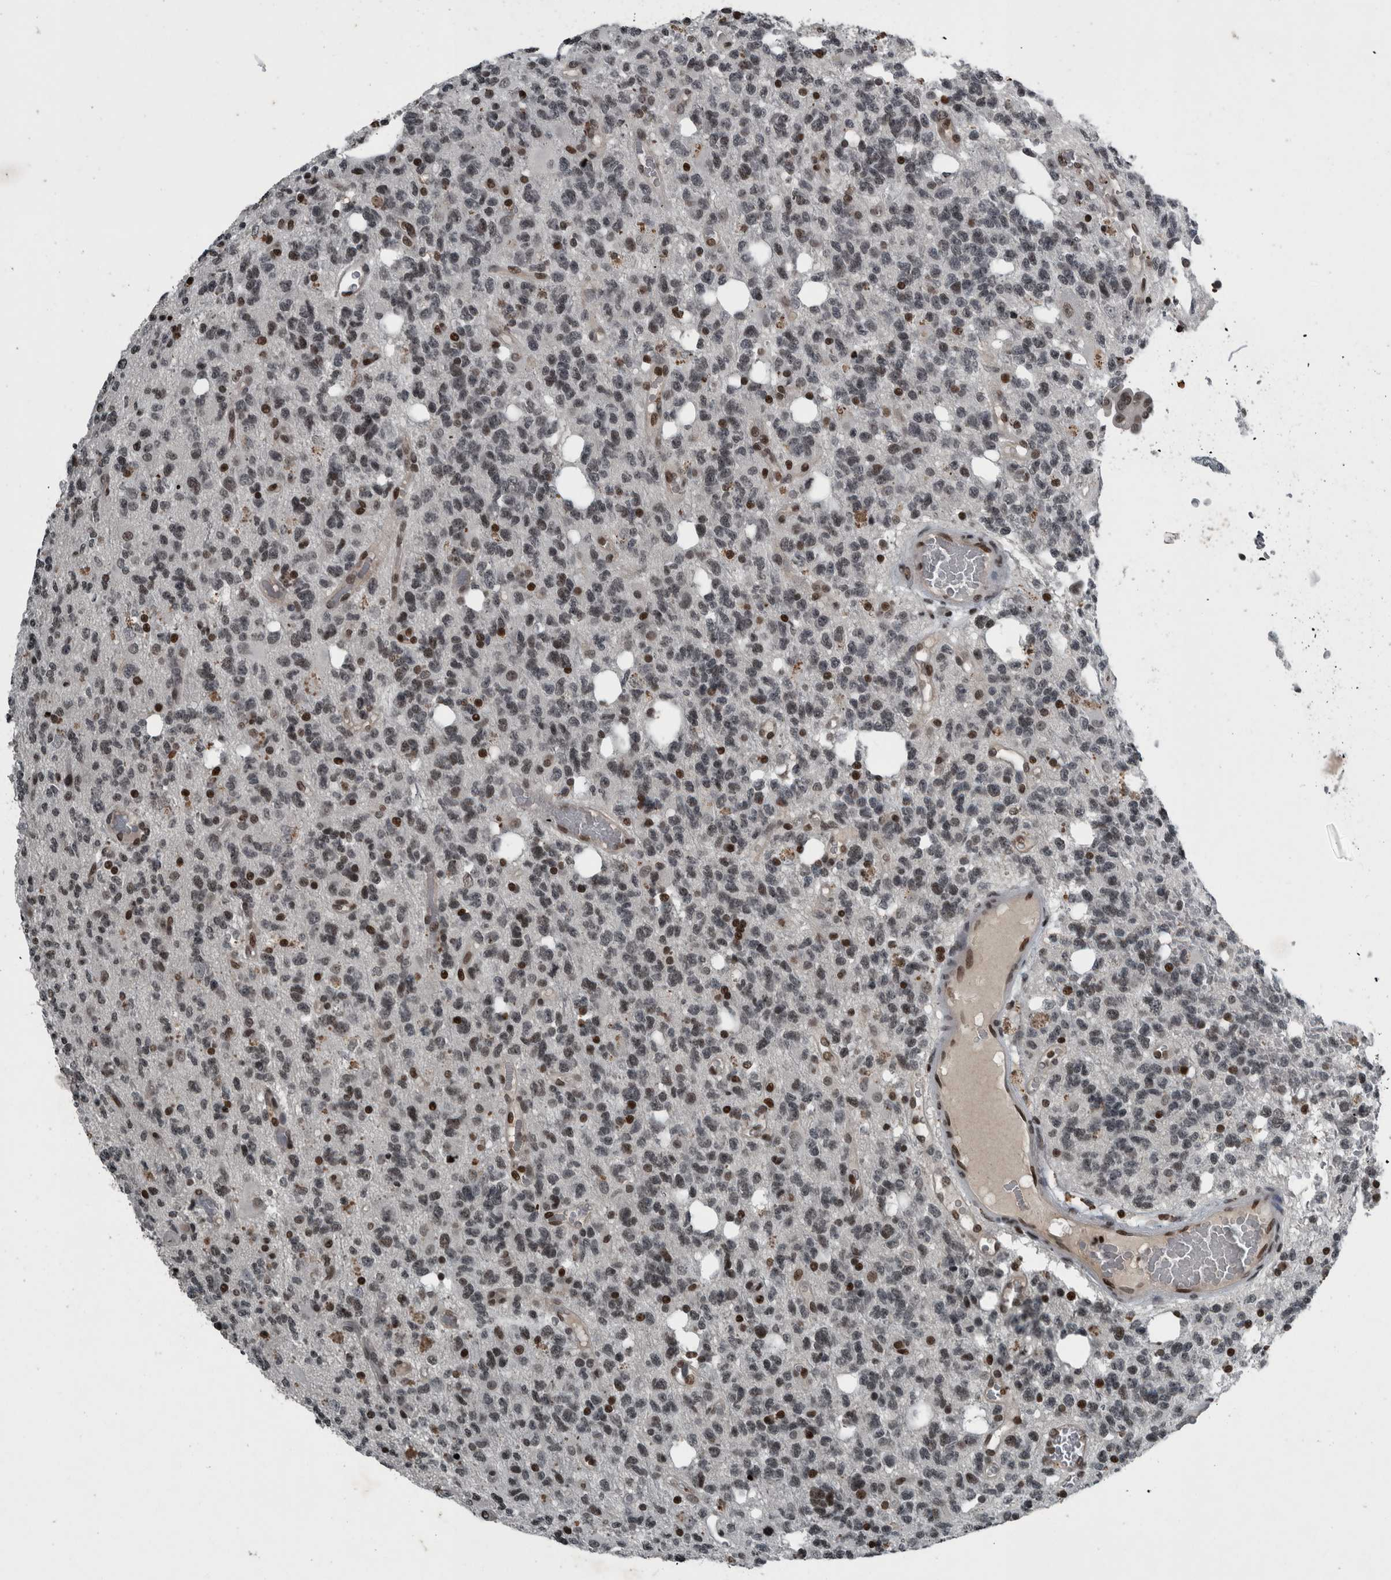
{"staining": {"intensity": "moderate", "quantity": "25%-75%", "location": "nuclear"}, "tissue": "glioma", "cell_type": "Tumor cells", "image_type": "cancer", "snomed": [{"axis": "morphology", "description": "Glioma, malignant, High grade"}, {"axis": "topography", "description": "Brain"}], "caption": "Glioma stained with a brown dye exhibits moderate nuclear positive expression in approximately 25%-75% of tumor cells.", "gene": "UNC50", "patient": {"sex": "female", "age": 62}}